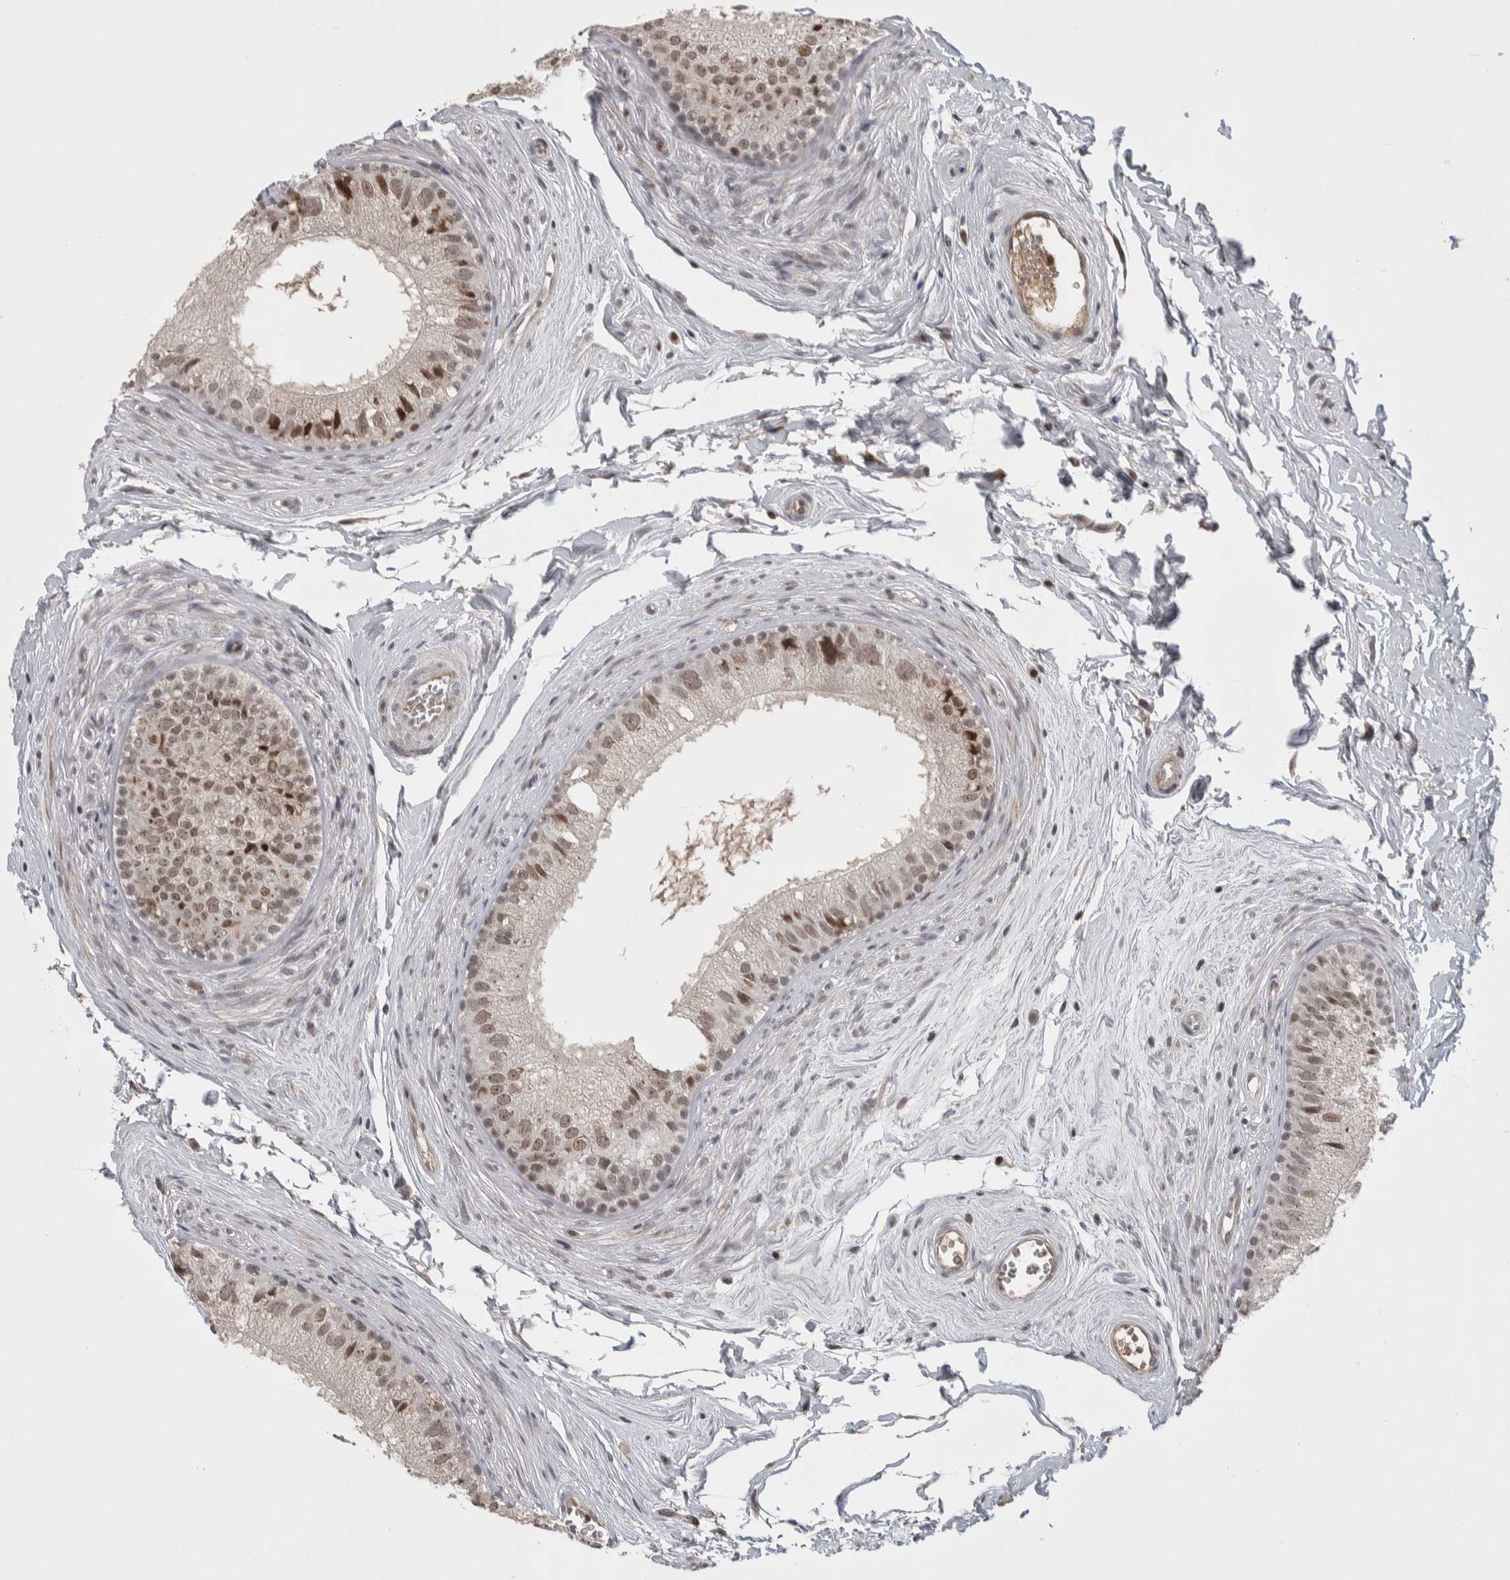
{"staining": {"intensity": "moderate", "quantity": ">75%", "location": "nuclear"}, "tissue": "epididymis", "cell_type": "Glandular cells", "image_type": "normal", "snomed": [{"axis": "morphology", "description": "Normal tissue, NOS"}, {"axis": "topography", "description": "Epididymis"}], "caption": "DAB immunohistochemical staining of benign epididymis exhibits moderate nuclear protein positivity in approximately >75% of glandular cells.", "gene": "ZNF592", "patient": {"sex": "male", "age": 56}}